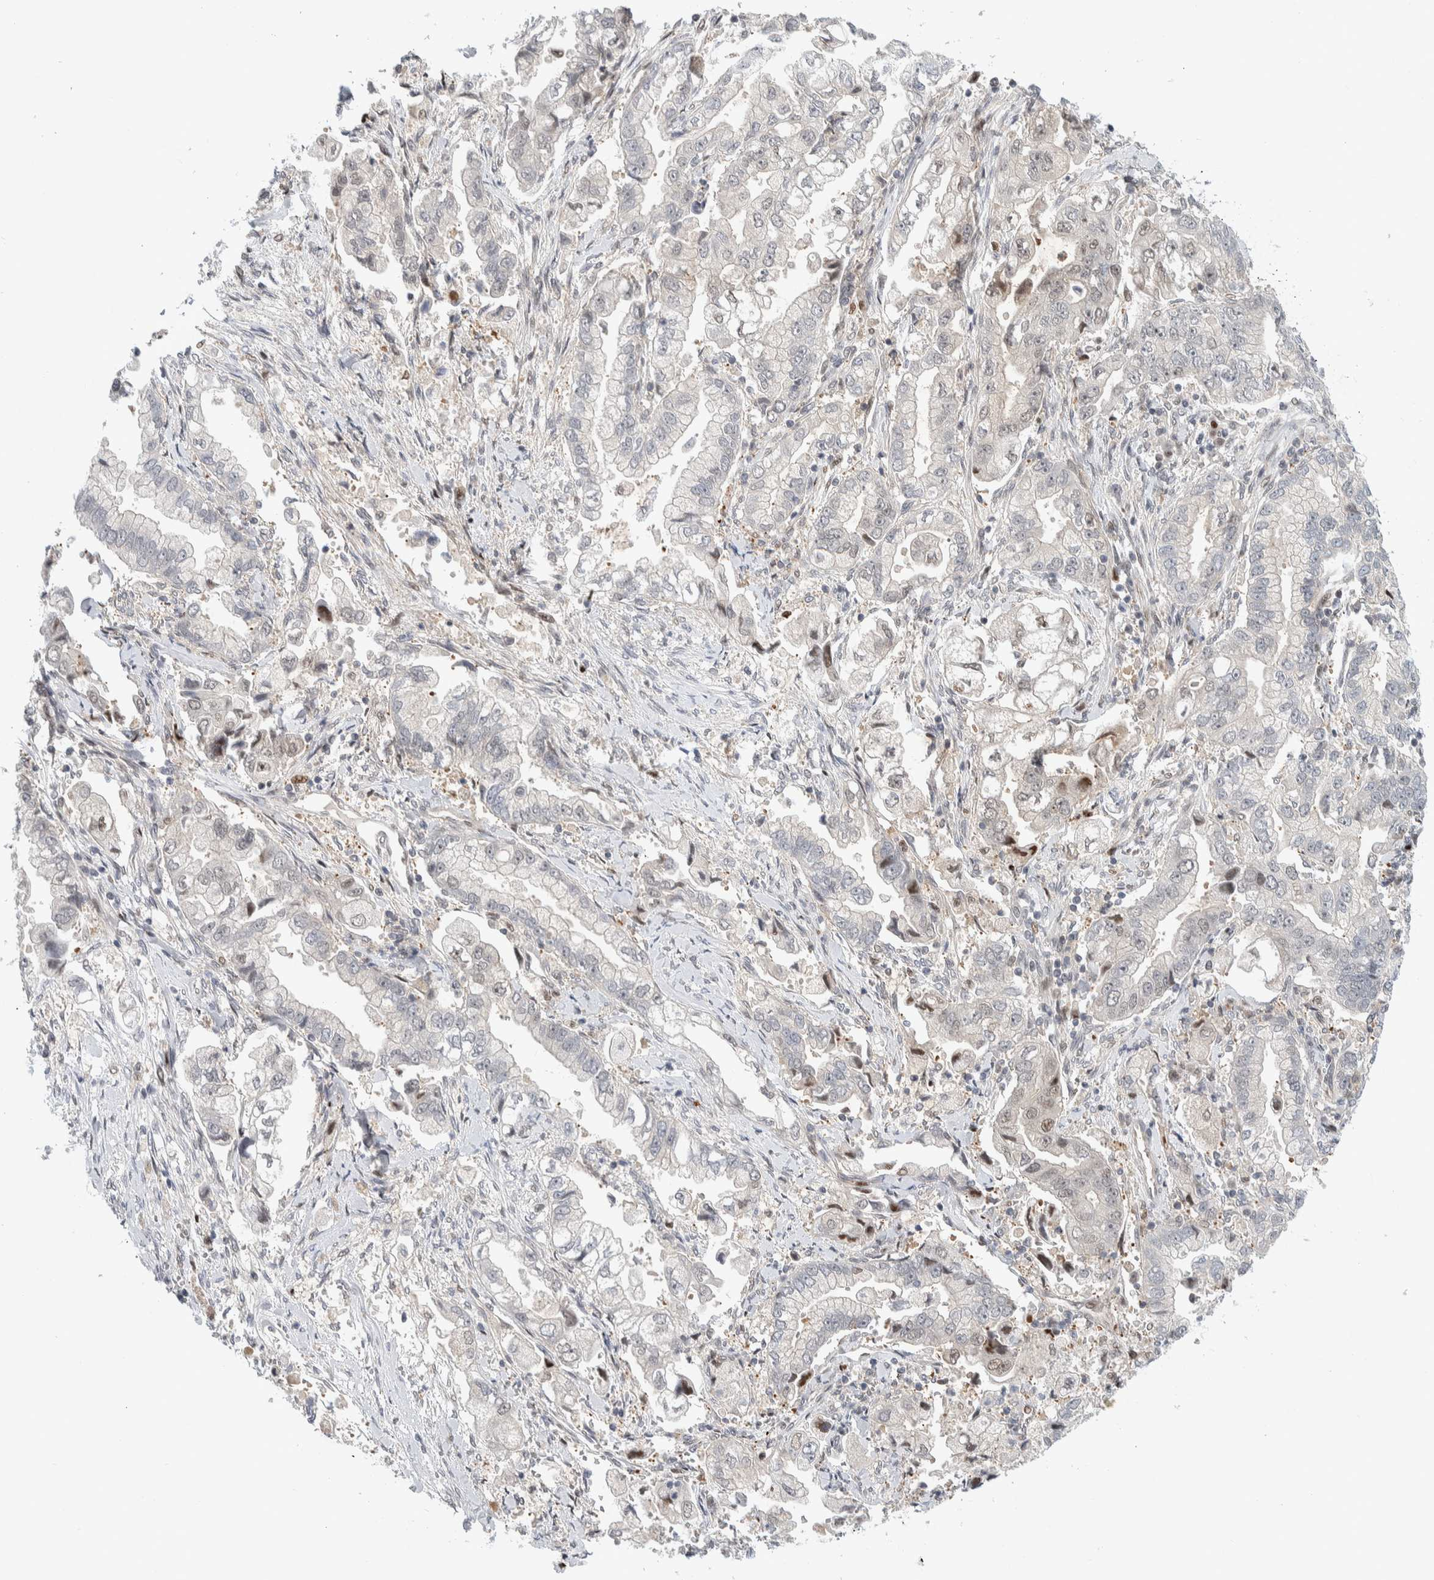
{"staining": {"intensity": "negative", "quantity": "none", "location": "none"}, "tissue": "stomach cancer", "cell_type": "Tumor cells", "image_type": "cancer", "snomed": [{"axis": "morphology", "description": "Normal tissue, NOS"}, {"axis": "morphology", "description": "Adenocarcinoma, NOS"}, {"axis": "topography", "description": "Stomach"}], "caption": "IHC image of neoplastic tissue: human stomach adenocarcinoma stained with DAB (3,3'-diaminobenzidine) exhibits no significant protein staining in tumor cells. (Immunohistochemistry (ihc), brightfield microscopy, high magnification).", "gene": "NCR3LG1", "patient": {"sex": "male", "age": 62}}